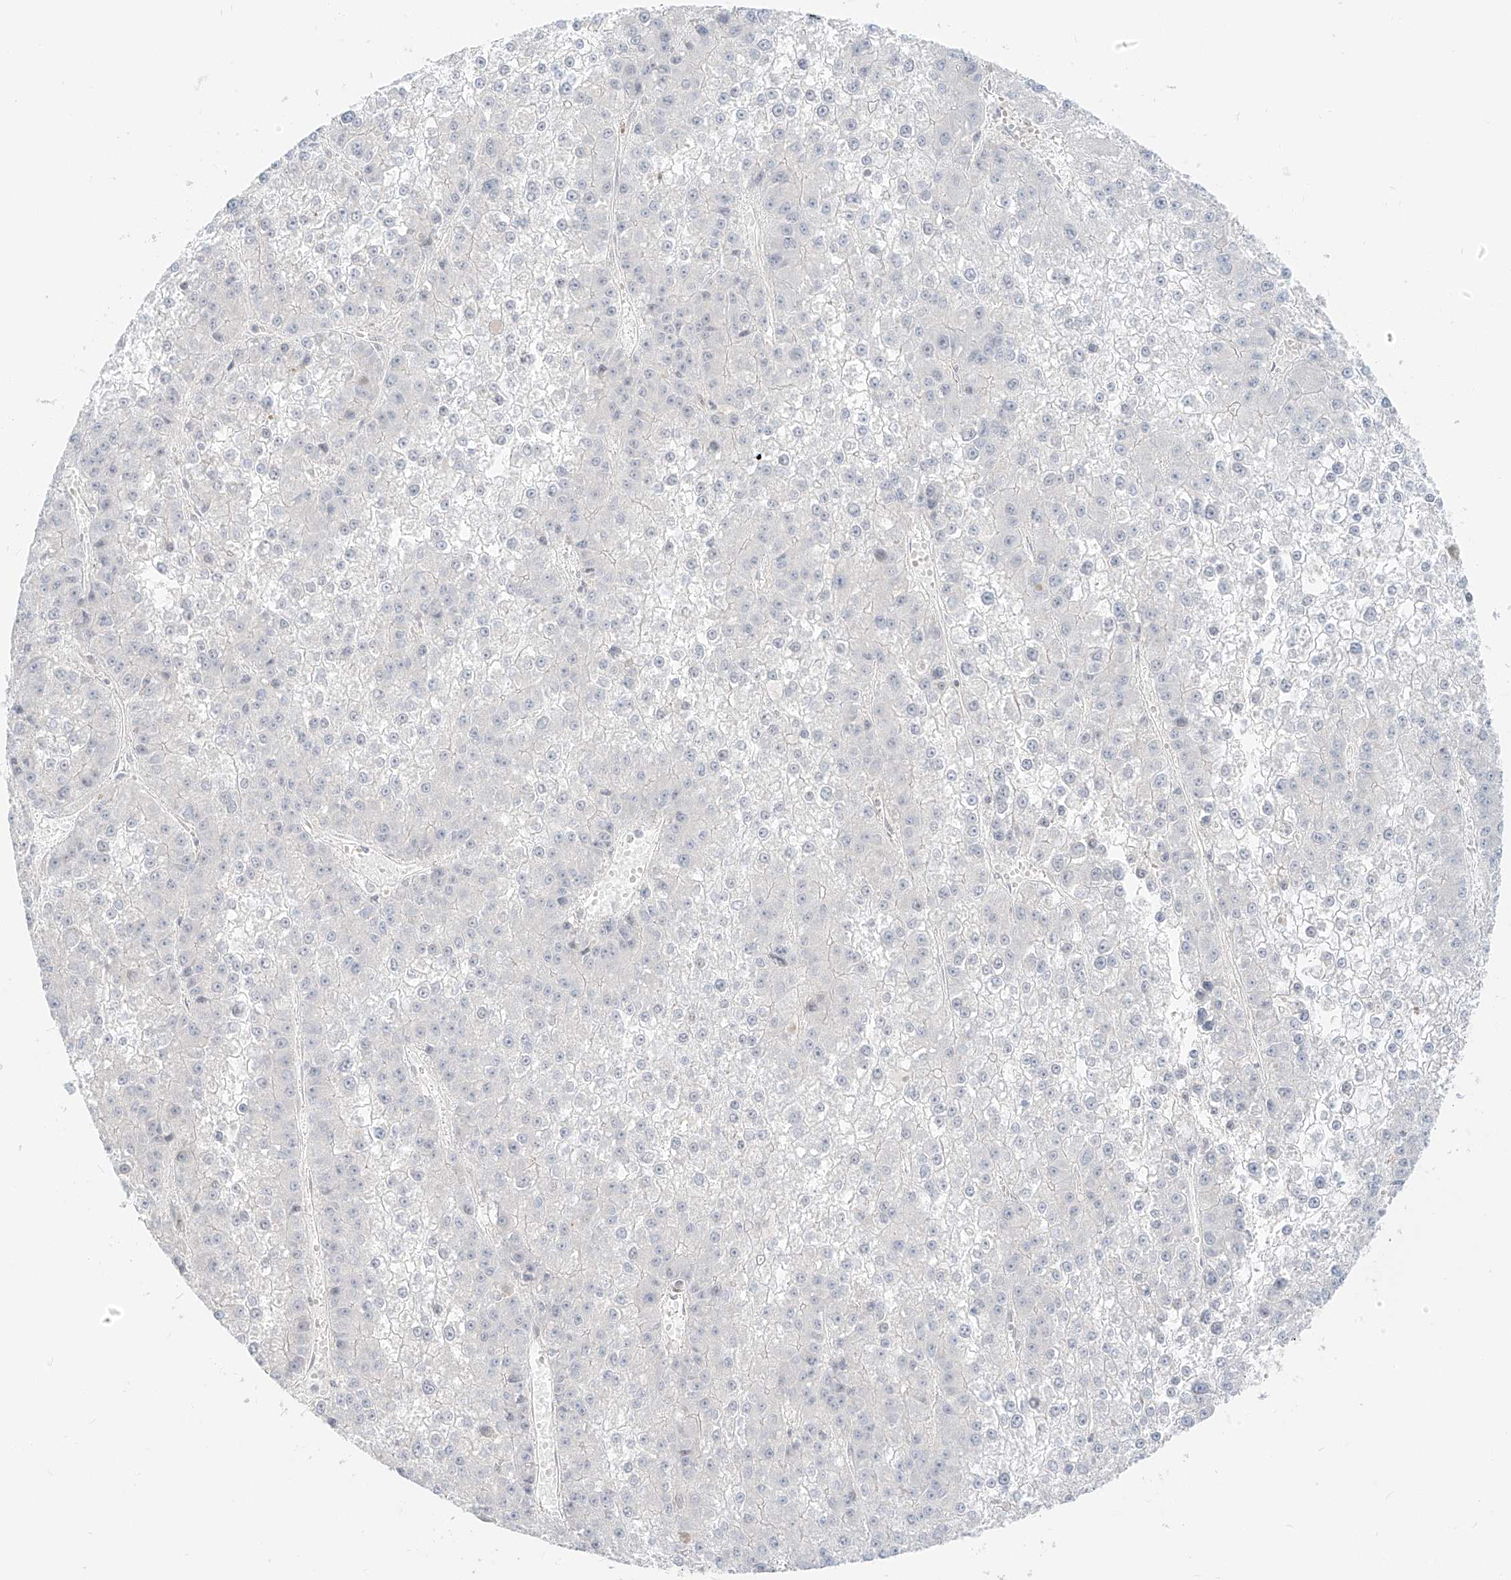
{"staining": {"intensity": "negative", "quantity": "none", "location": "none"}, "tissue": "liver cancer", "cell_type": "Tumor cells", "image_type": "cancer", "snomed": [{"axis": "morphology", "description": "Carcinoma, Hepatocellular, NOS"}, {"axis": "topography", "description": "Liver"}], "caption": "DAB immunohistochemical staining of liver cancer demonstrates no significant staining in tumor cells.", "gene": "ZNF774", "patient": {"sex": "female", "age": 73}}